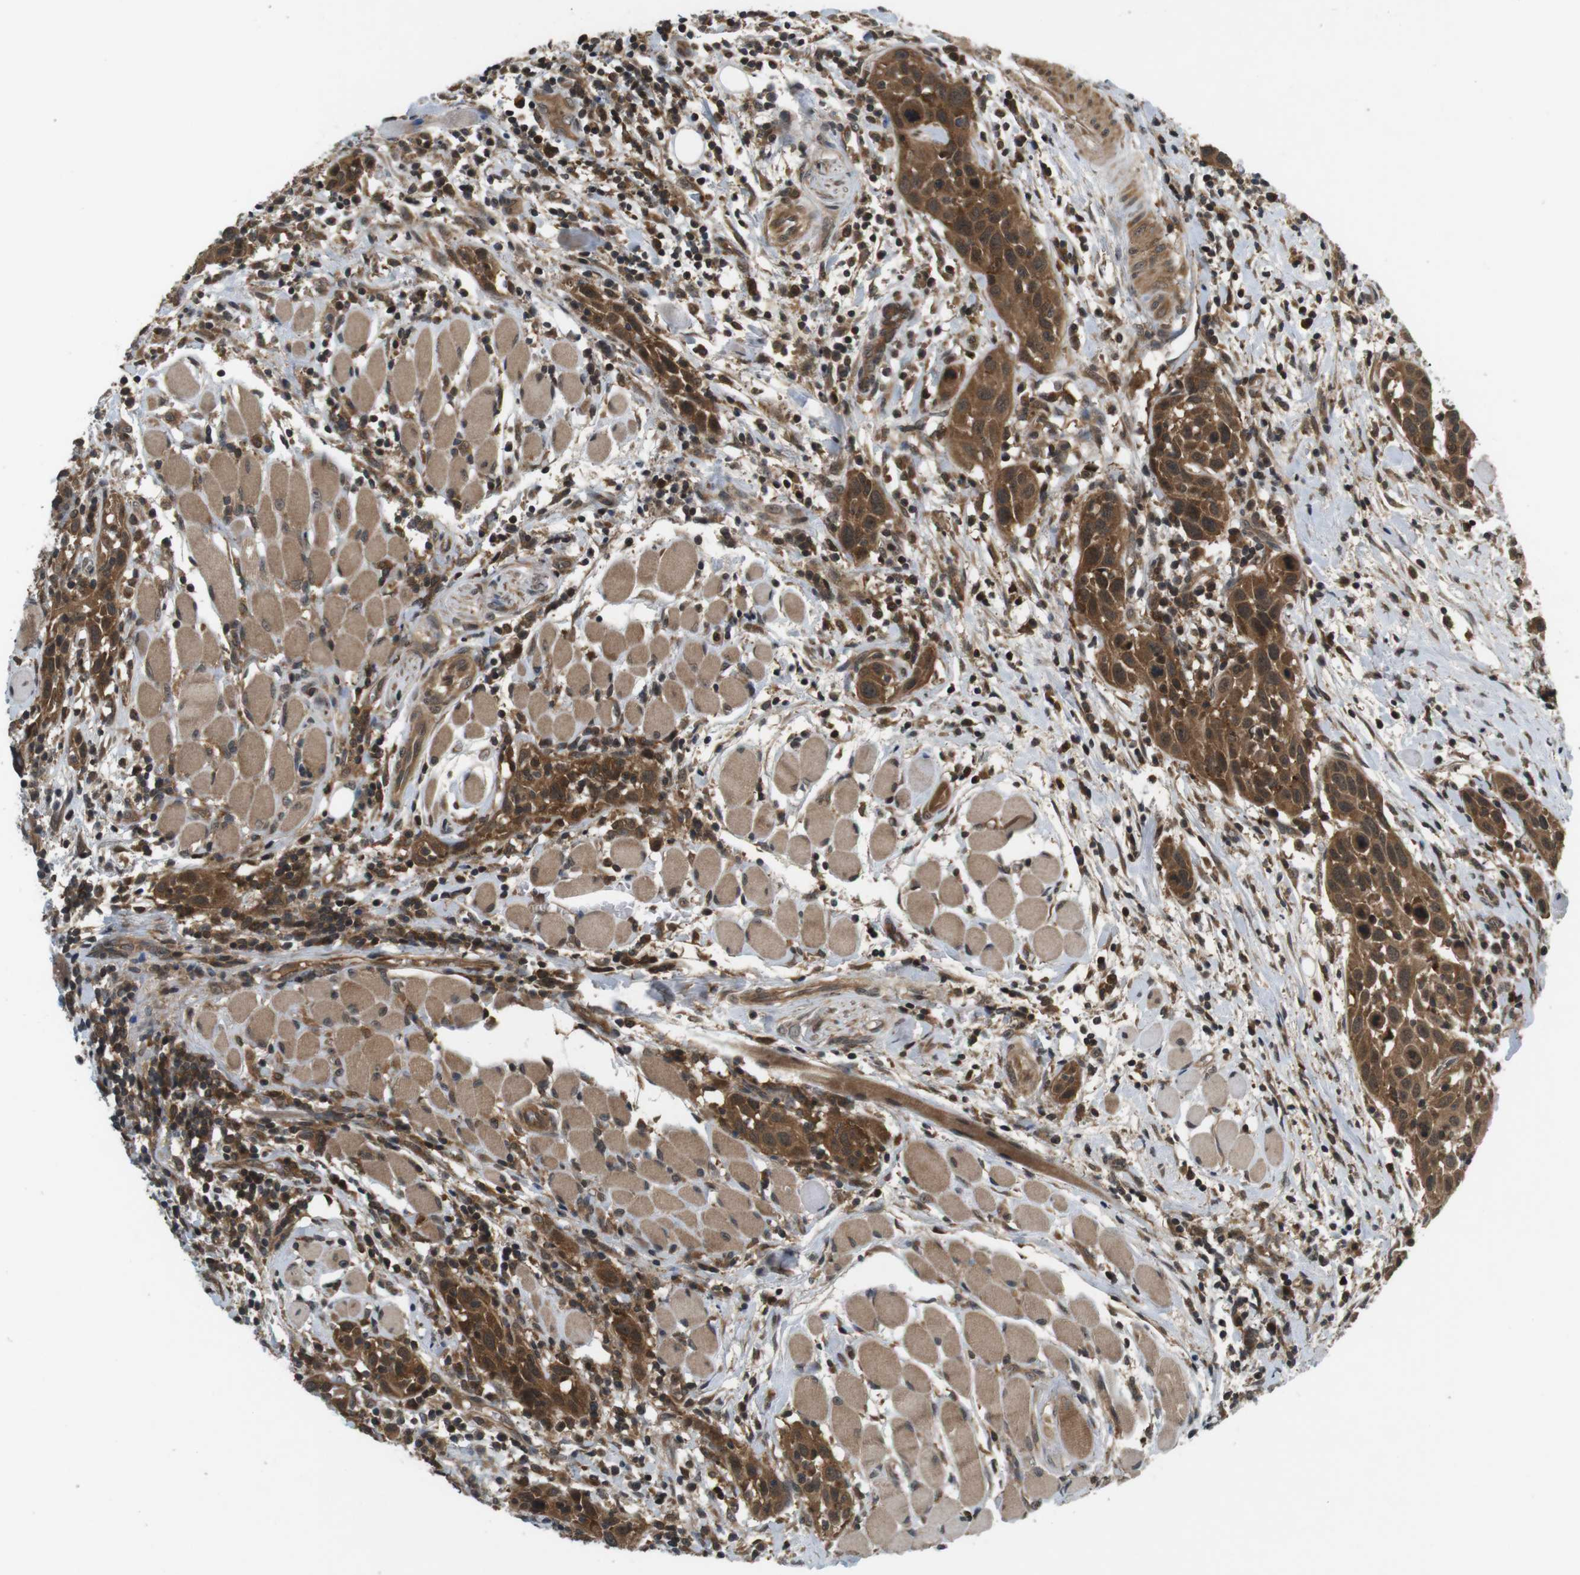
{"staining": {"intensity": "strong", "quantity": ">75%", "location": "cytoplasmic/membranous"}, "tissue": "head and neck cancer", "cell_type": "Tumor cells", "image_type": "cancer", "snomed": [{"axis": "morphology", "description": "Squamous cell carcinoma, NOS"}, {"axis": "topography", "description": "Oral tissue"}, {"axis": "topography", "description": "Head-Neck"}], "caption": "Immunohistochemistry staining of head and neck cancer (squamous cell carcinoma), which shows high levels of strong cytoplasmic/membranous expression in approximately >75% of tumor cells indicating strong cytoplasmic/membranous protein staining. The staining was performed using DAB (3,3'-diaminobenzidine) (brown) for protein detection and nuclei were counterstained in hematoxylin (blue).", "gene": "NFKBIE", "patient": {"sex": "female", "age": 50}}